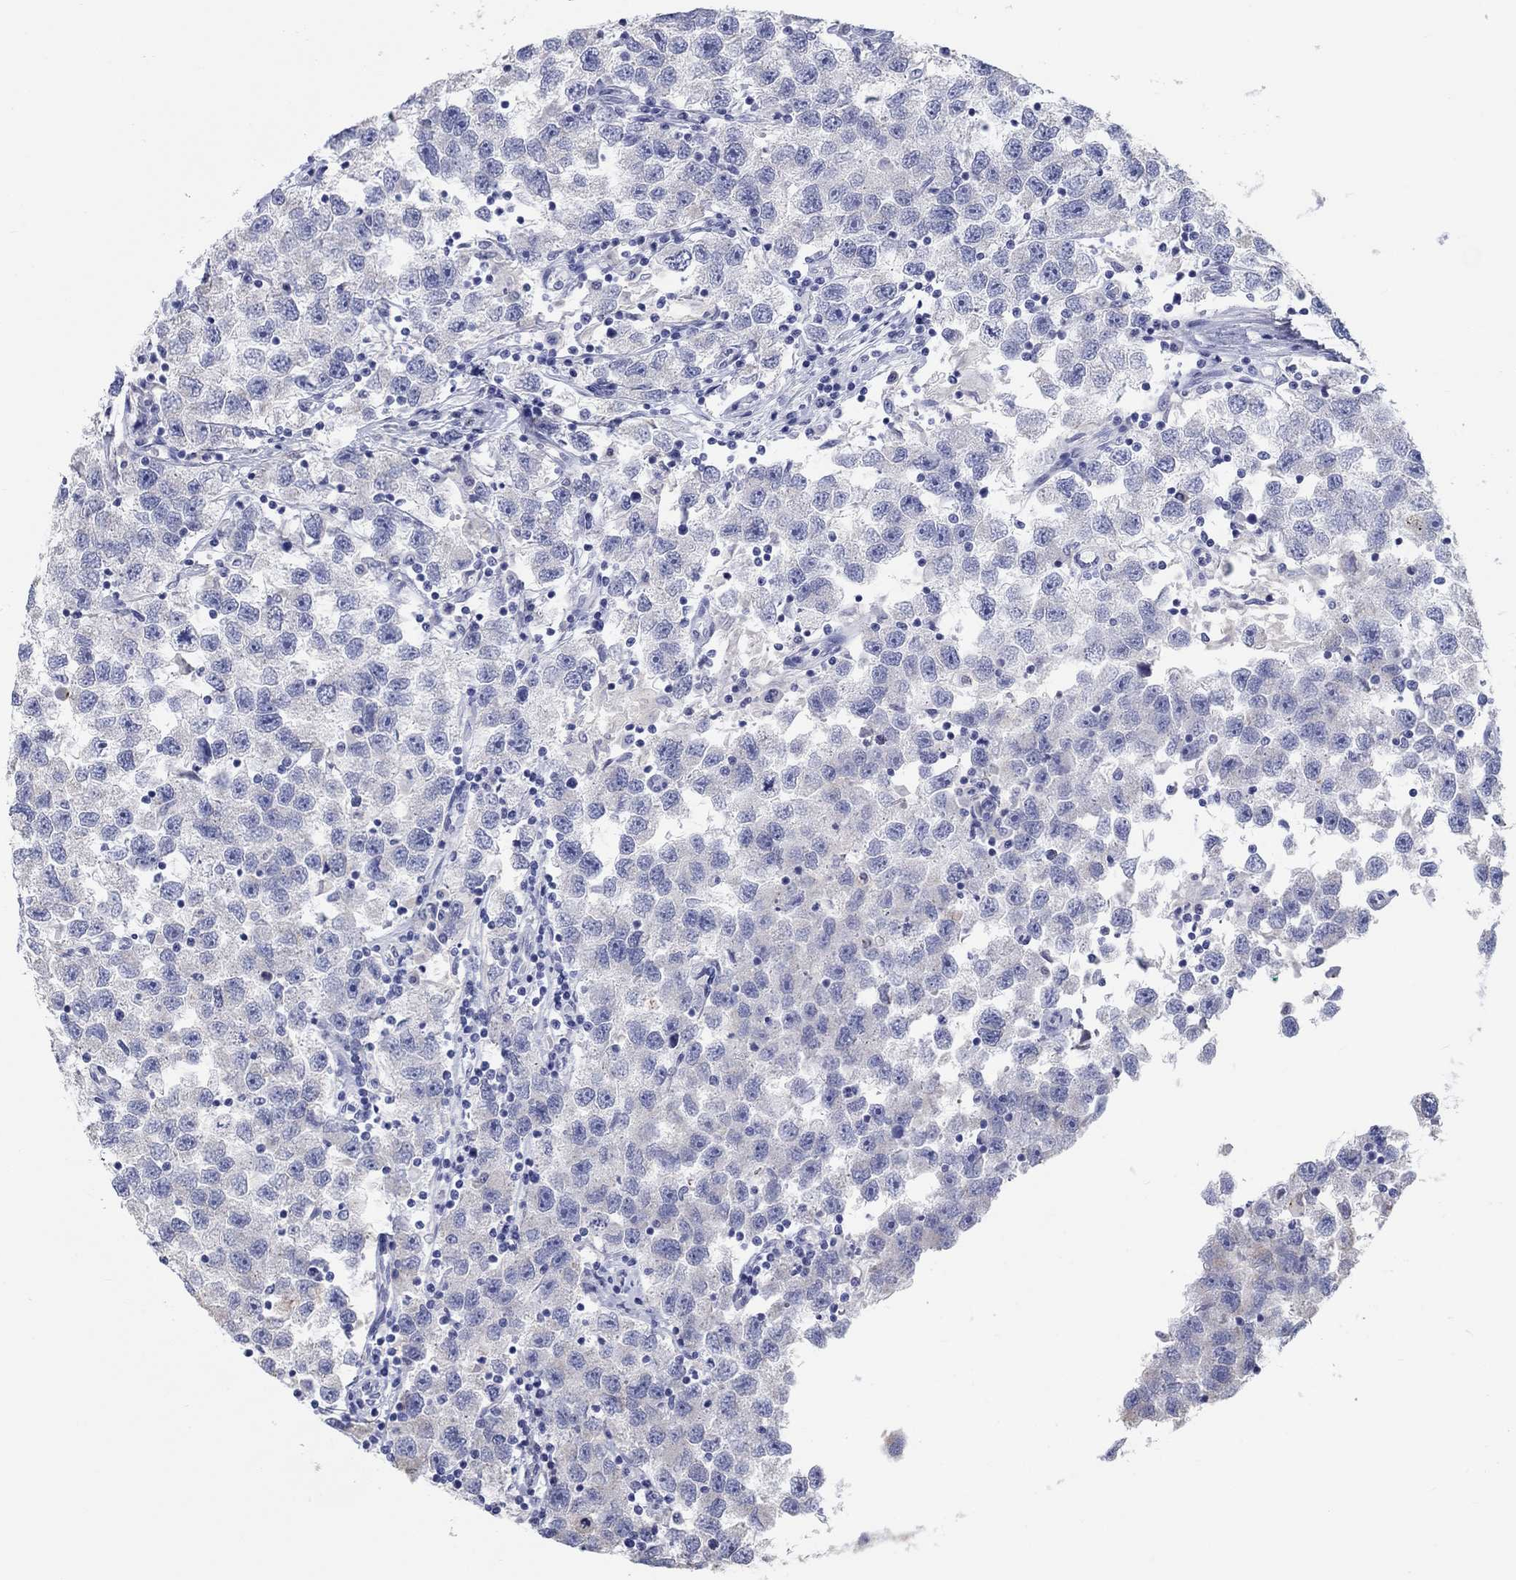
{"staining": {"intensity": "negative", "quantity": "none", "location": "none"}, "tissue": "testis cancer", "cell_type": "Tumor cells", "image_type": "cancer", "snomed": [{"axis": "morphology", "description": "Seminoma, NOS"}, {"axis": "topography", "description": "Testis"}], "caption": "High magnification brightfield microscopy of testis seminoma stained with DAB (brown) and counterstained with hematoxylin (blue): tumor cells show no significant staining. Nuclei are stained in blue.", "gene": "LRRC4C", "patient": {"sex": "male", "age": 26}}